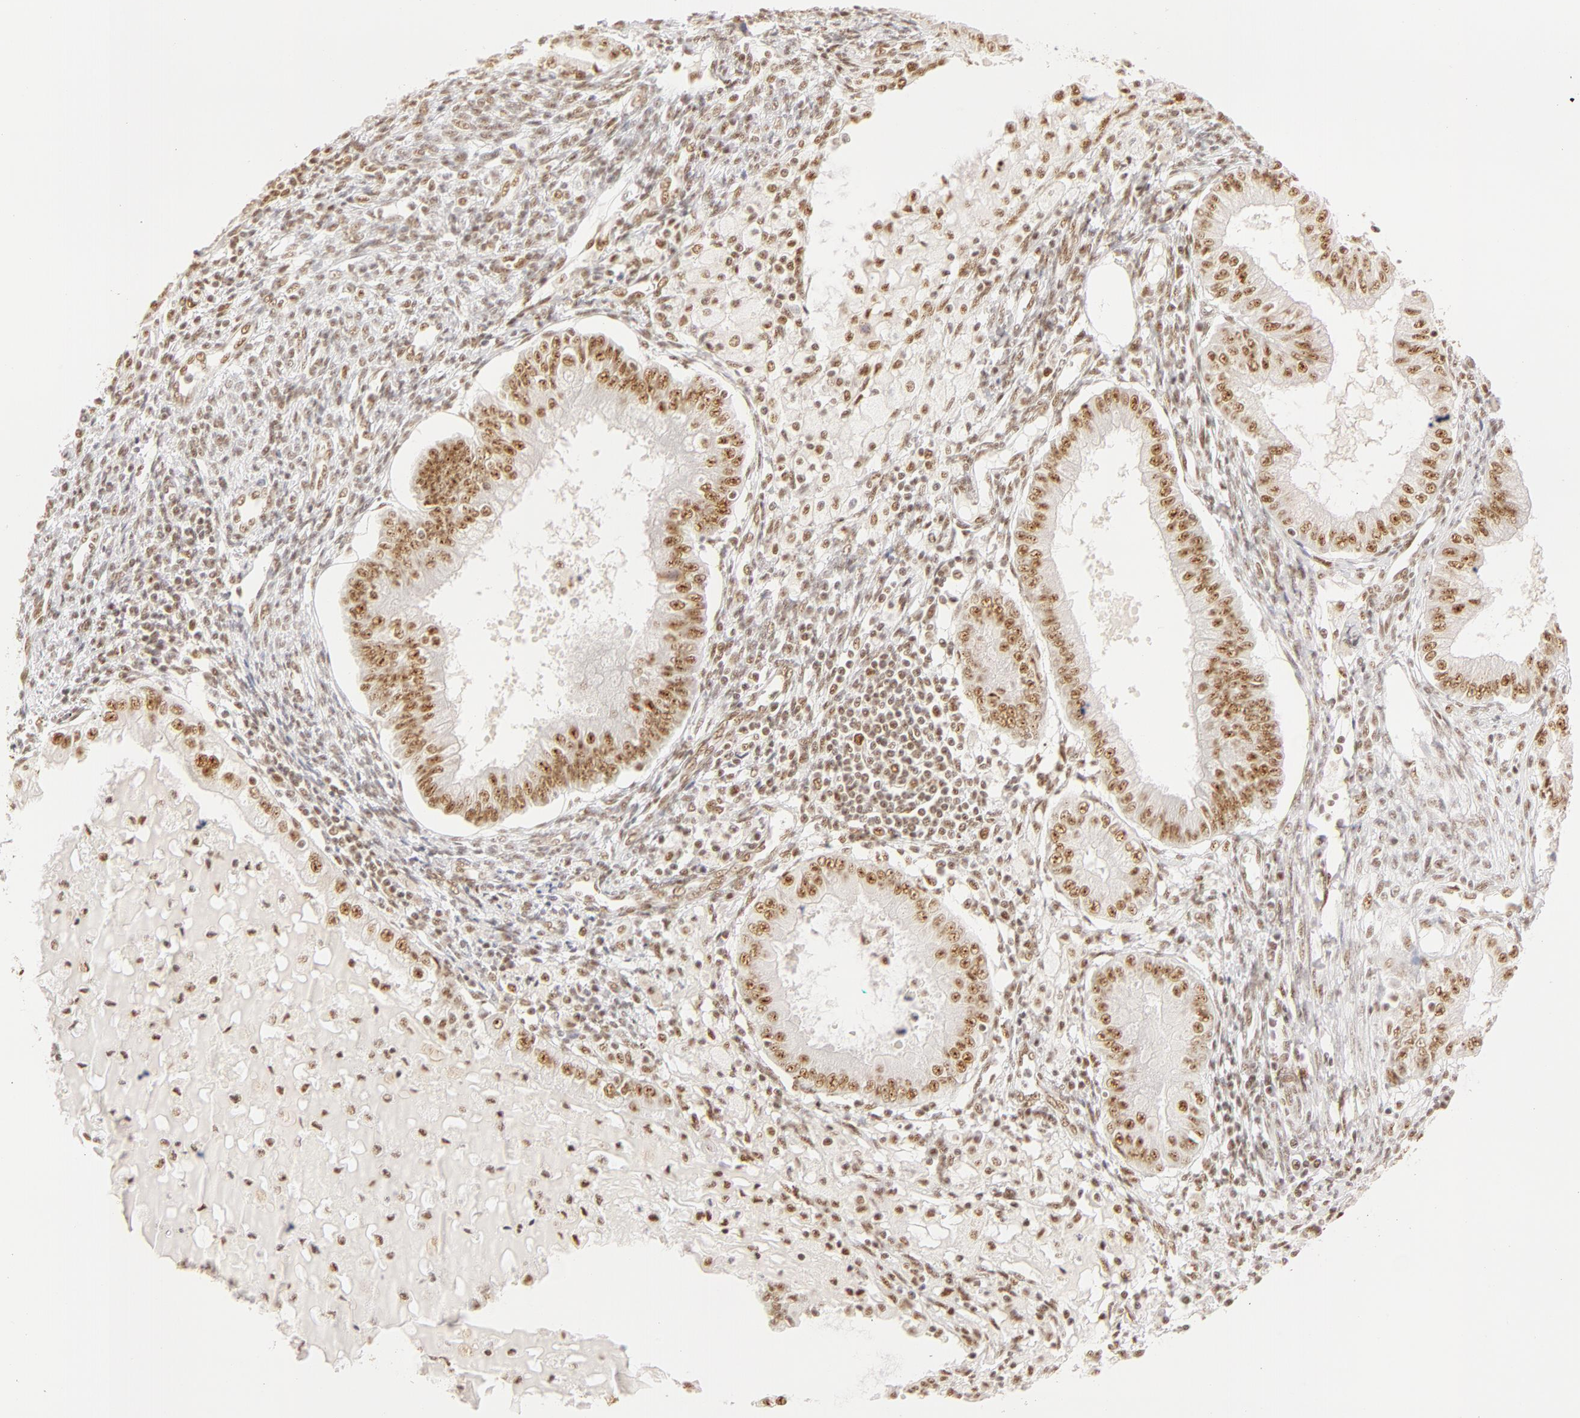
{"staining": {"intensity": "moderate", "quantity": ">75%", "location": "nuclear"}, "tissue": "endometrial cancer", "cell_type": "Tumor cells", "image_type": "cancer", "snomed": [{"axis": "morphology", "description": "Adenocarcinoma, NOS"}, {"axis": "topography", "description": "Endometrium"}], "caption": "Tumor cells exhibit medium levels of moderate nuclear staining in approximately >75% of cells in human endometrial cancer. Nuclei are stained in blue.", "gene": "RBM39", "patient": {"sex": "female", "age": 76}}